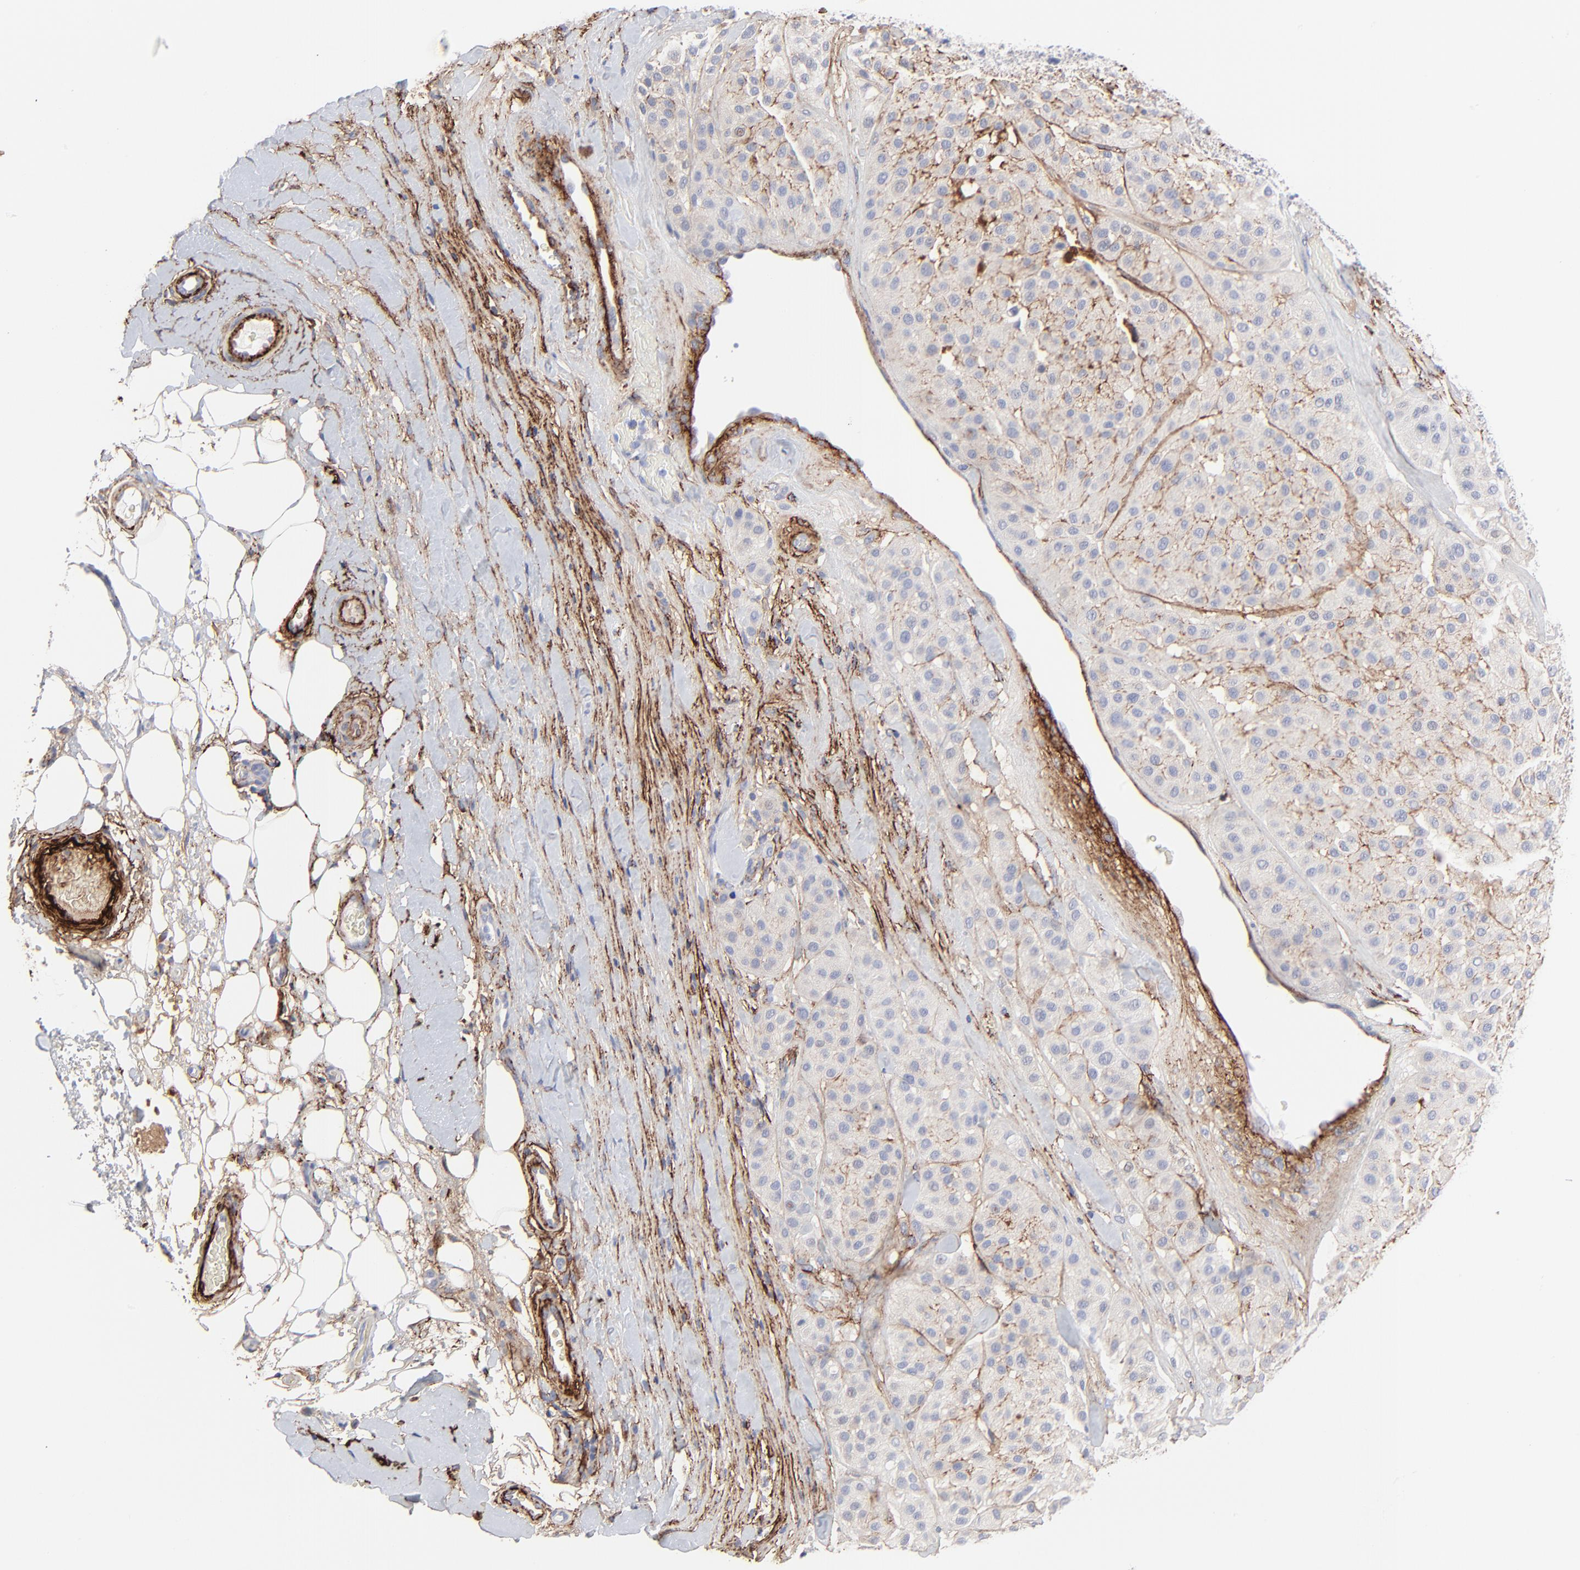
{"staining": {"intensity": "negative", "quantity": "none", "location": "none"}, "tissue": "melanoma", "cell_type": "Tumor cells", "image_type": "cancer", "snomed": [{"axis": "morphology", "description": "Normal tissue, NOS"}, {"axis": "morphology", "description": "Malignant melanoma, Metastatic site"}, {"axis": "topography", "description": "Skin"}], "caption": "Immunohistochemistry of human malignant melanoma (metastatic site) reveals no staining in tumor cells.", "gene": "FBLN2", "patient": {"sex": "male", "age": 41}}